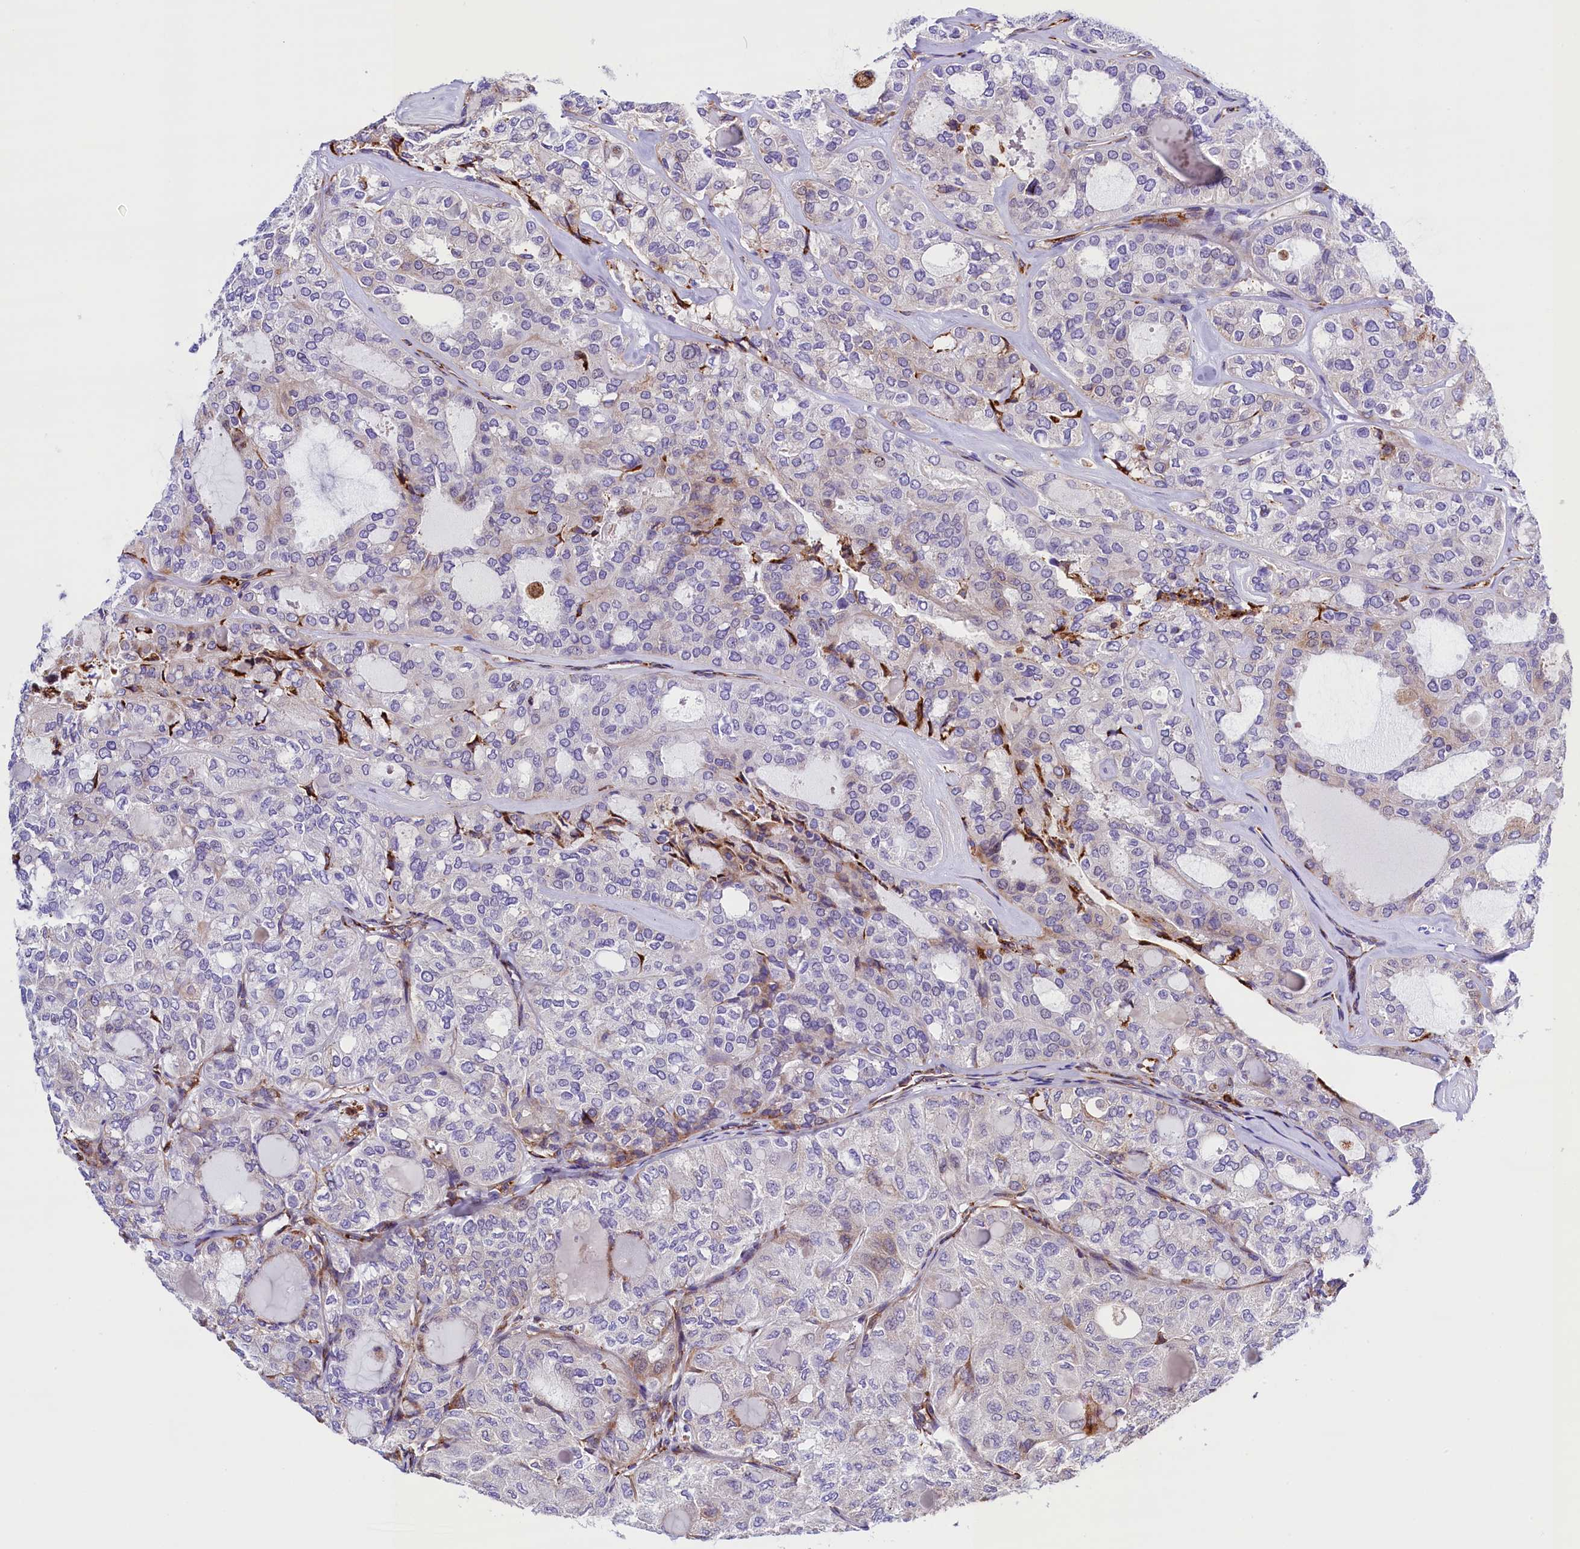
{"staining": {"intensity": "negative", "quantity": "none", "location": "none"}, "tissue": "thyroid cancer", "cell_type": "Tumor cells", "image_type": "cancer", "snomed": [{"axis": "morphology", "description": "Follicular adenoma carcinoma, NOS"}, {"axis": "topography", "description": "Thyroid gland"}], "caption": "Immunohistochemistry (IHC) micrograph of neoplastic tissue: thyroid cancer (follicular adenoma carcinoma) stained with DAB (3,3'-diaminobenzidine) demonstrates no significant protein expression in tumor cells.", "gene": "CMTR2", "patient": {"sex": "male", "age": 75}}